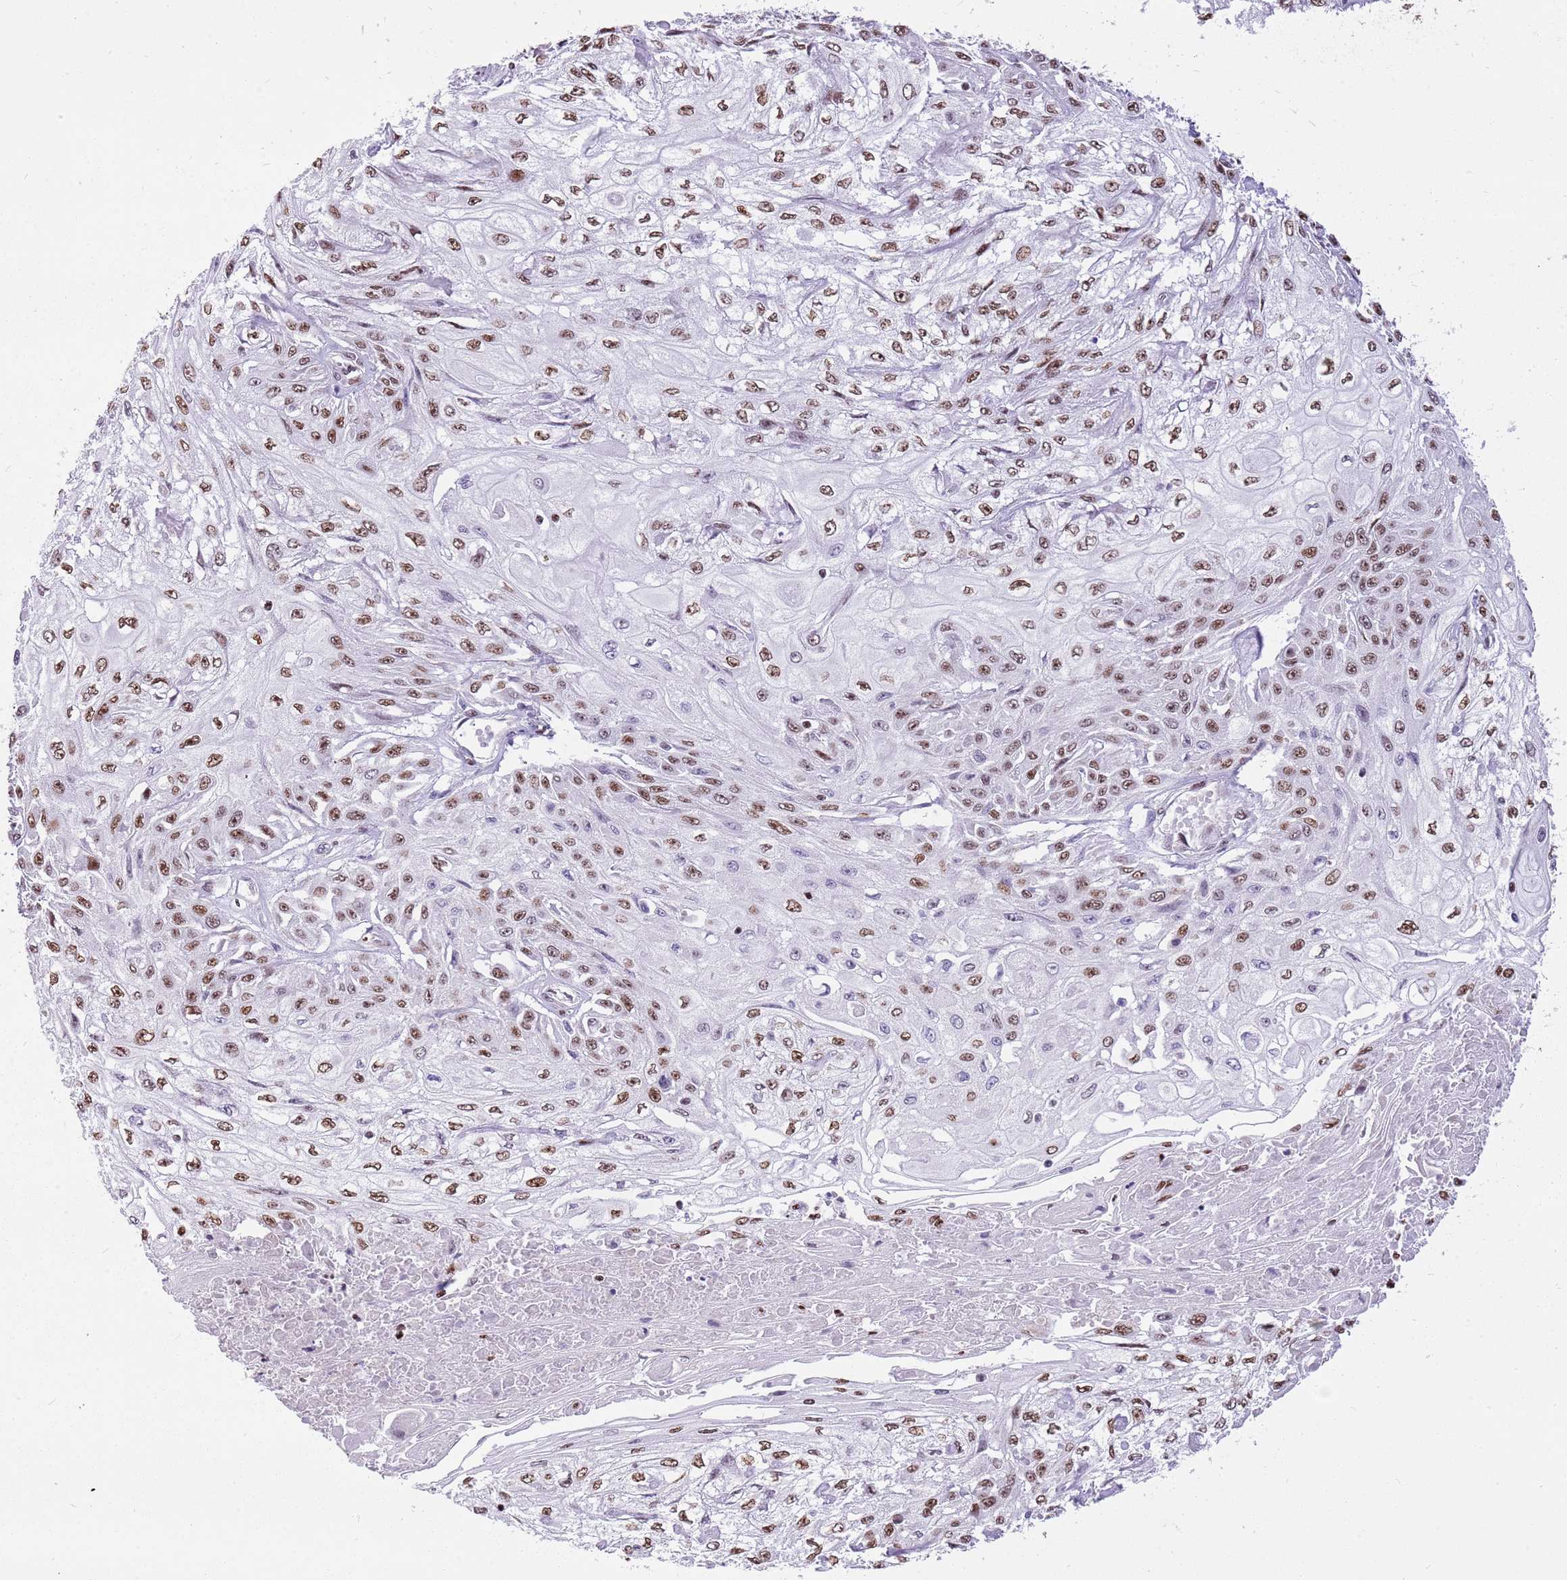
{"staining": {"intensity": "moderate", "quantity": "25%-75%", "location": "nuclear"}, "tissue": "skin cancer", "cell_type": "Tumor cells", "image_type": "cancer", "snomed": [{"axis": "morphology", "description": "Squamous cell carcinoma, NOS"}, {"axis": "morphology", "description": "Squamous cell carcinoma, metastatic, NOS"}, {"axis": "topography", "description": "Skin"}, {"axis": "topography", "description": "Lymph node"}], "caption": "A brown stain shows moderate nuclear positivity of a protein in human squamous cell carcinoma (skin) tumor cells.", "gene": "WASHC4", "patient": {"sex": "male", "age": 75}}